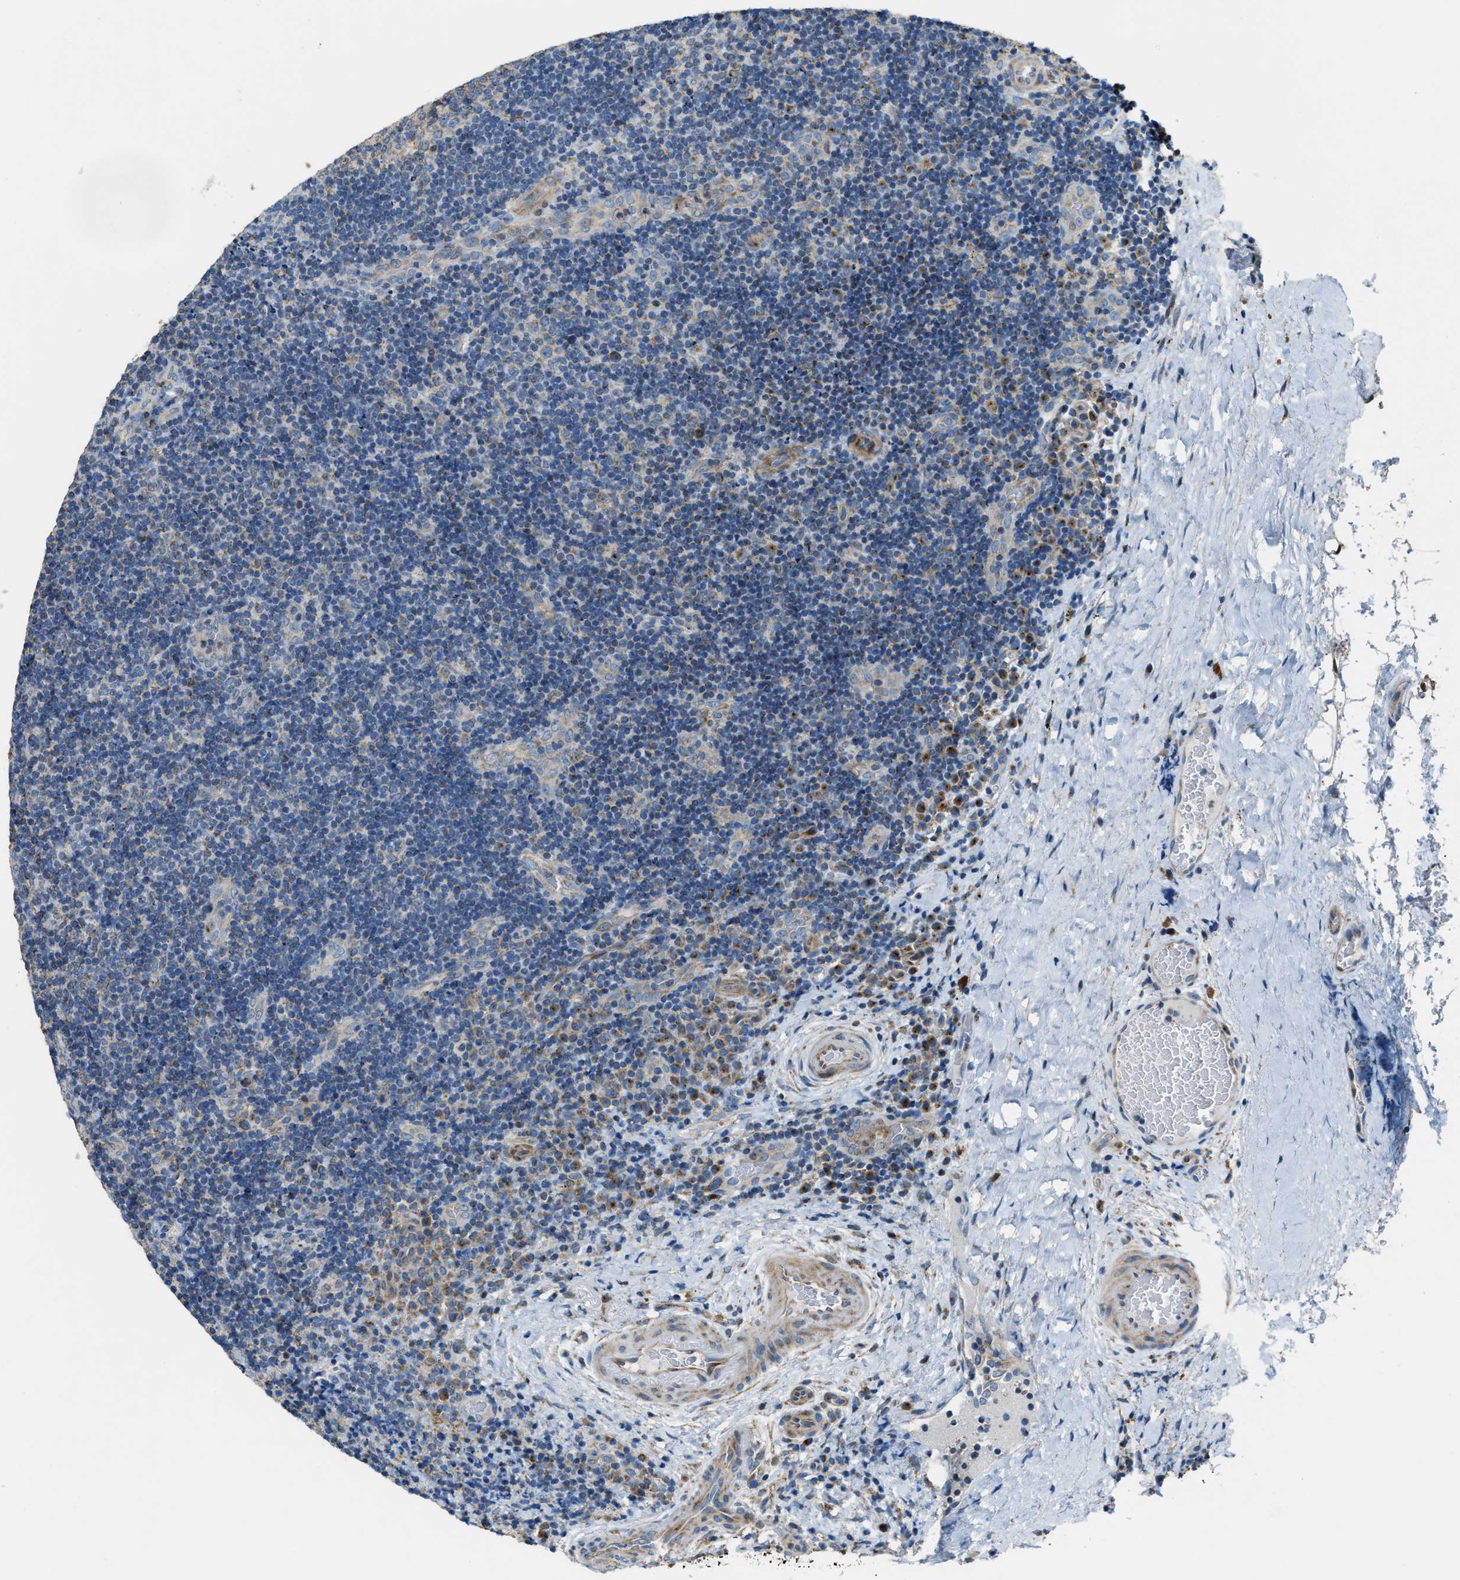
{"staining": {"intensity": "moderate", "quantity": "<25%", "location": "cytoplasmic/membranous"}, "tissue": "lymphoma", "cell_type": "Tumor cells", "image_type": "cancer", "snomed": [{"axis": "morphology", "description": "Malignant lymphoma, non-Hodgkin's type, High grade"}, {"axis": "topography", "description": "Tonsil"}], "caption": "Malignant lymphoma, non-Hodgkin's type (high-grade) tissue reveals moderate cytoplasmic/membranous staining in approximately <25% of tumor cells, visualized by immunohistochemistry.", "gene": "SLC25A11", "patient": {"sex": "female", "age": 36}}